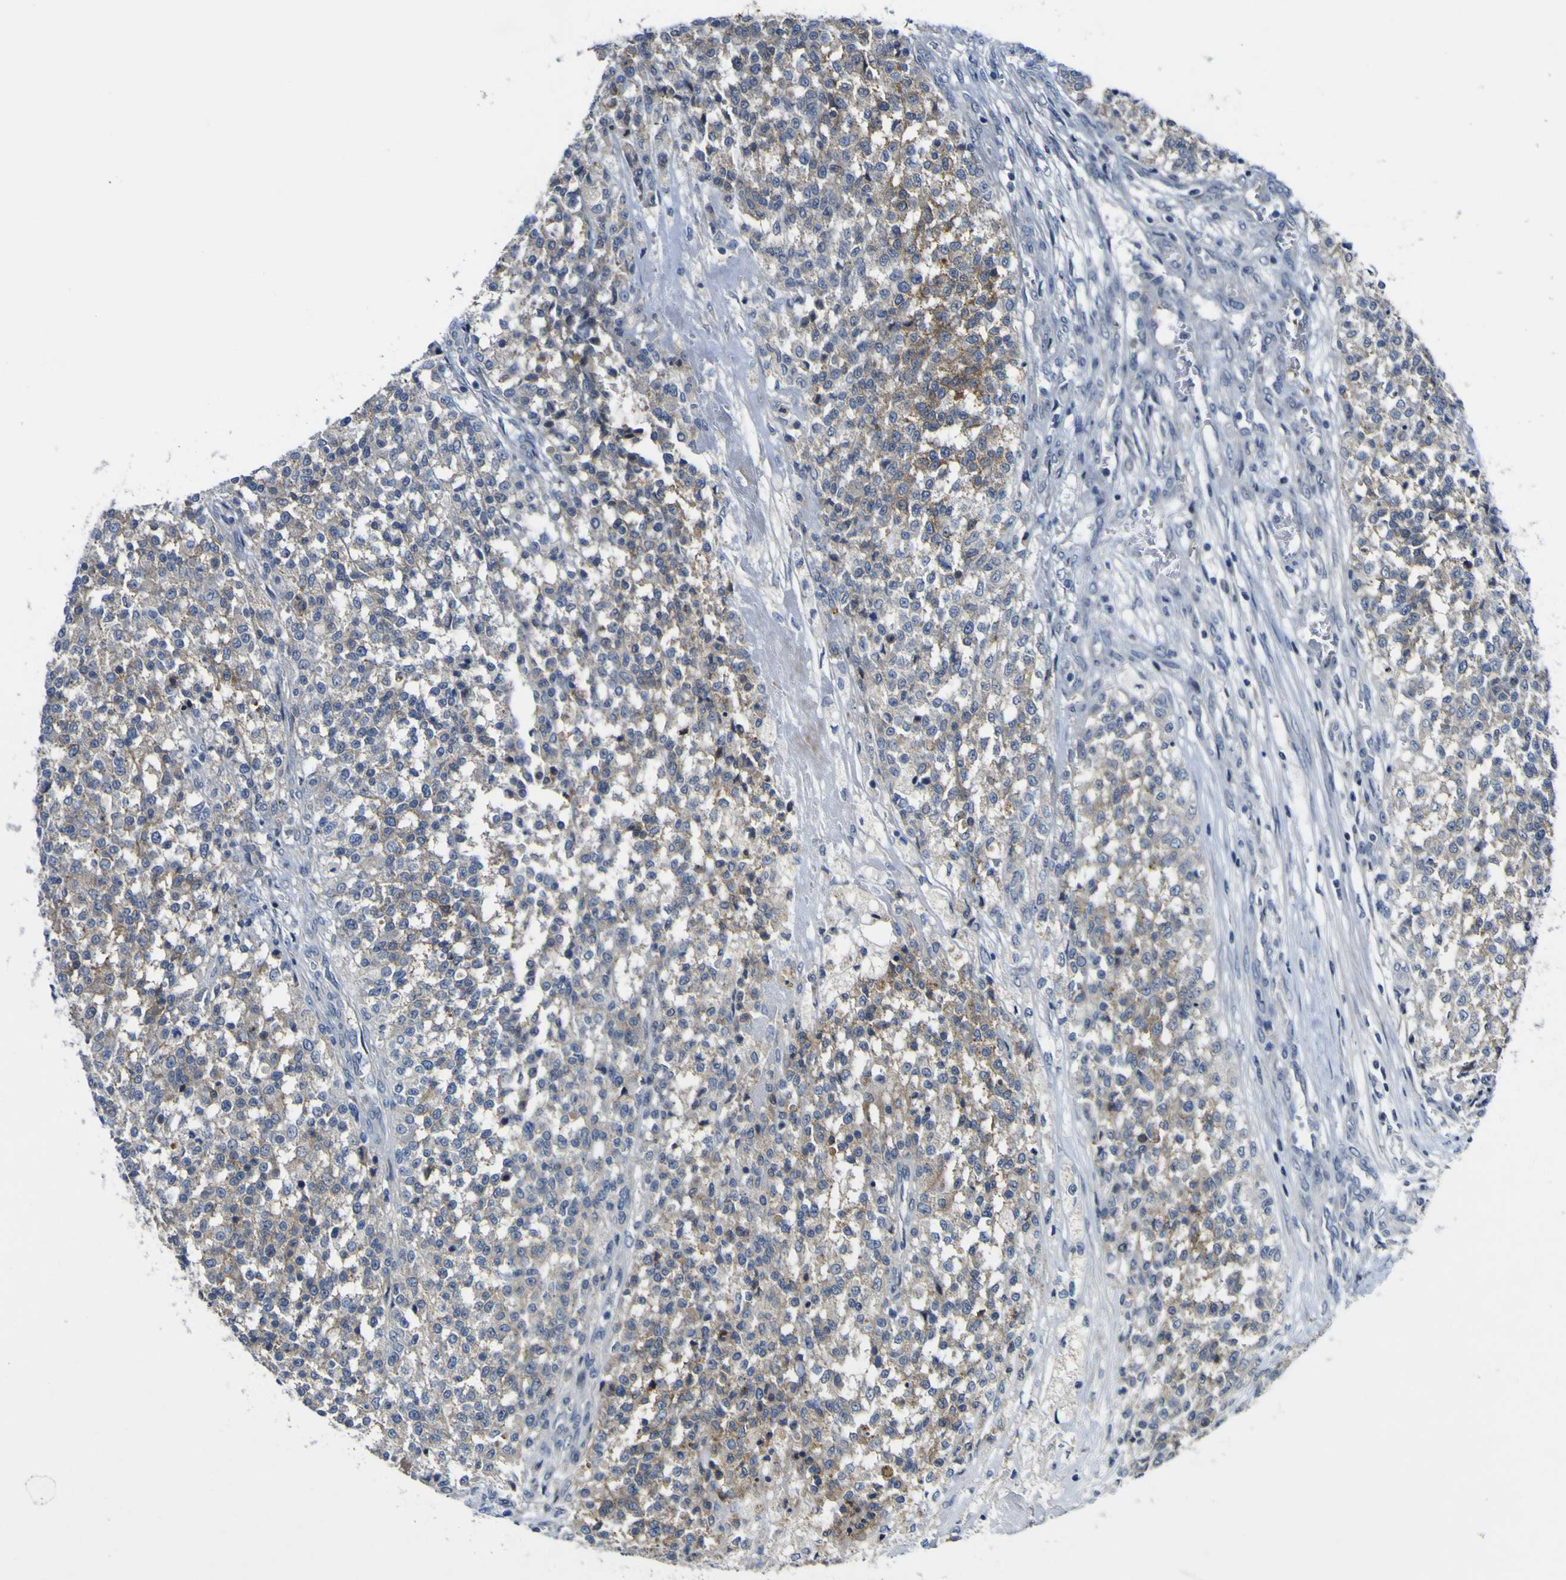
{"staining": {"intensity": "weak", "quantity": "25%-75%", "location": "cytoplasmic/membranous"}, "tissue": "testis cancer", "cell_type": "Tumor cells", "image_type": "cancer", "snomed": [{"axis": "morphology", "description": "Seminoma, NOS"}, {"axis": "topography", "description": "Testis"}], "caption": "Seminoma (testis) stained with DAB immunohistochemistry exhibits low levels of weak cytoplasmic/membranous staining in about 25%-75% of tumor cells. (IHC, brightfield microscopy, high magnification).", "gene": "NAV1", "patient": {"sex": "male", "age": 59}}